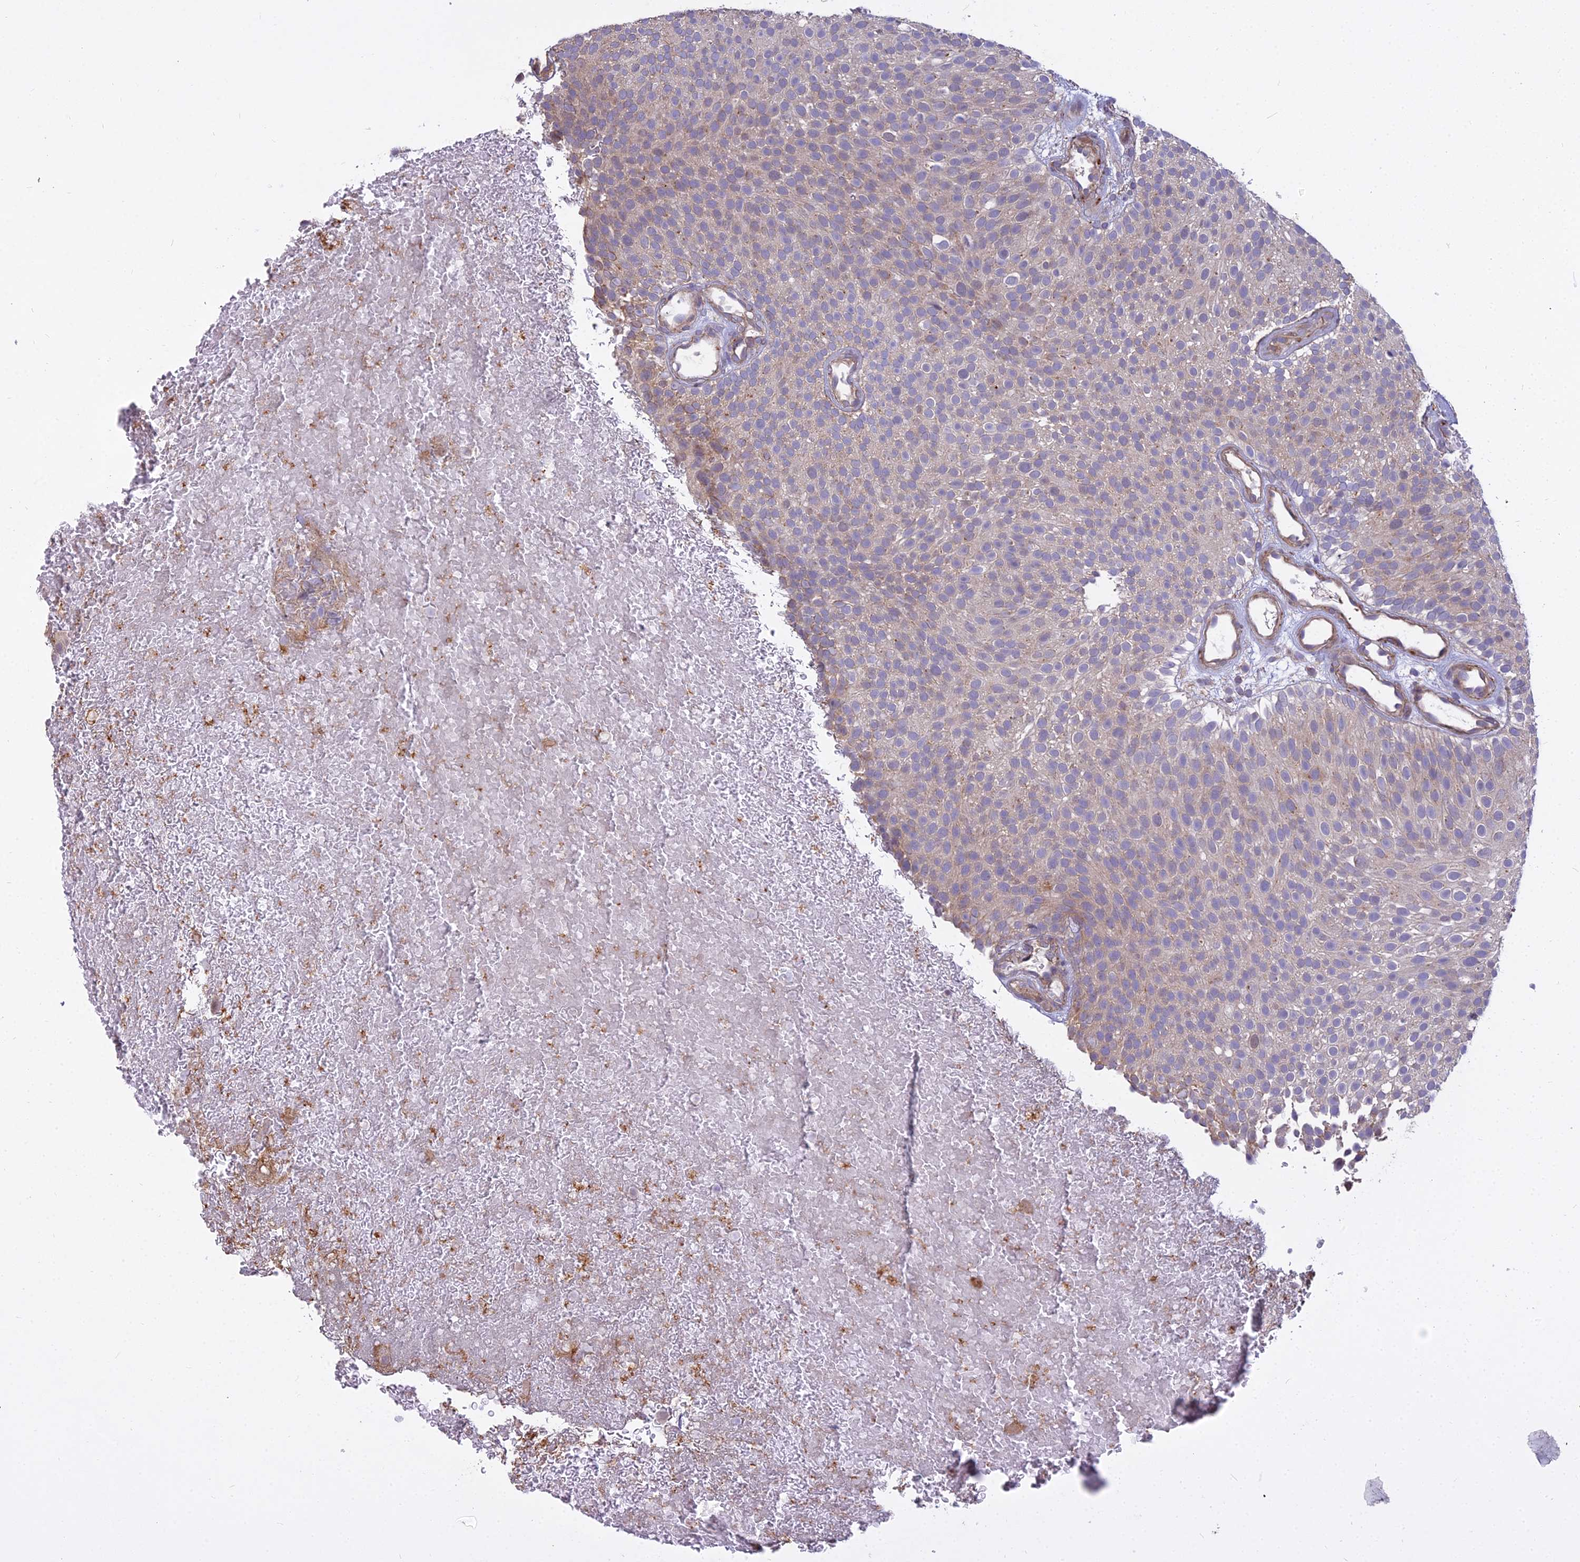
{"staining": {"intensity": "weak", "quantity": "<25%", "location": "cytoplasmic/membranous"}, "tissue": "urothelial cancer", "cell_type": "Tumor cells", "image_type": "cancer", "snomed": [{"axis": "morphology", "description": "Urothelial carcinoma, Low grade"}, {"axis": "topography", "description": "Urinary bladder"}], "caption": "A photomicrograph of urothelial cancer stained for a protein demonstrates no brown staining in tumor cells.", "gene": "TCEA3", "patient": {"sex": "male", "age": 78}}